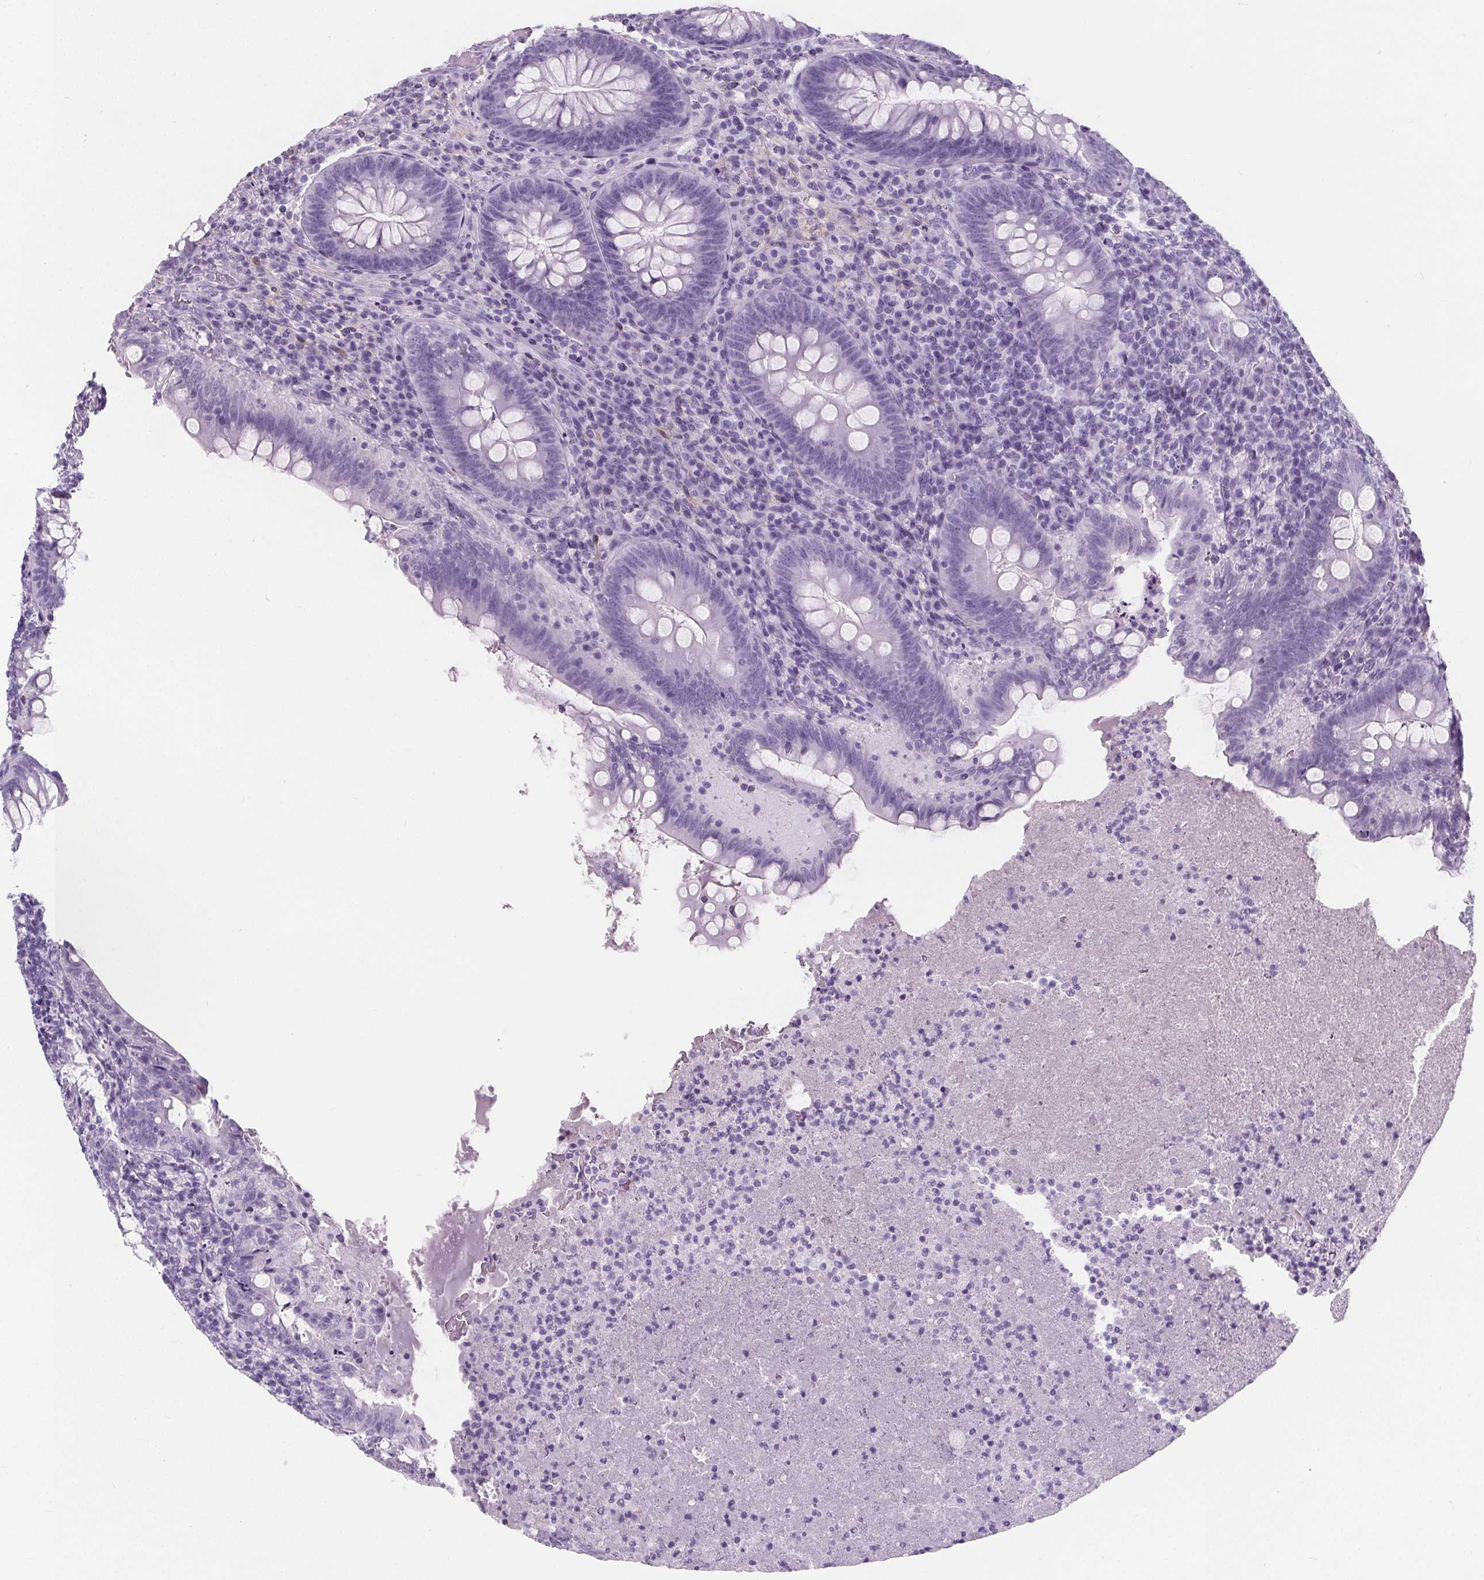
{"staining": {"intensity": "negative", "quantity": "none", "location": "none"}, "tissue": "appendix", "cell_type": "Glandular cells", "image_type": "normal", "snomed": [{"axis": "morphology", "description": "Normal tissue, NOS"}, {"axis": "topography", "description": "Appendix"}], "caption": "Immunohistochemical staining of benign appendix displays no significant positivity in glandular cells. (Stains: DAB IHC with hematoxylin counter stain, Microscopy: brightfield microscopy at high magnification).", "gene": "ADRB1", "patient": {"sex": "male", "age": 47}}